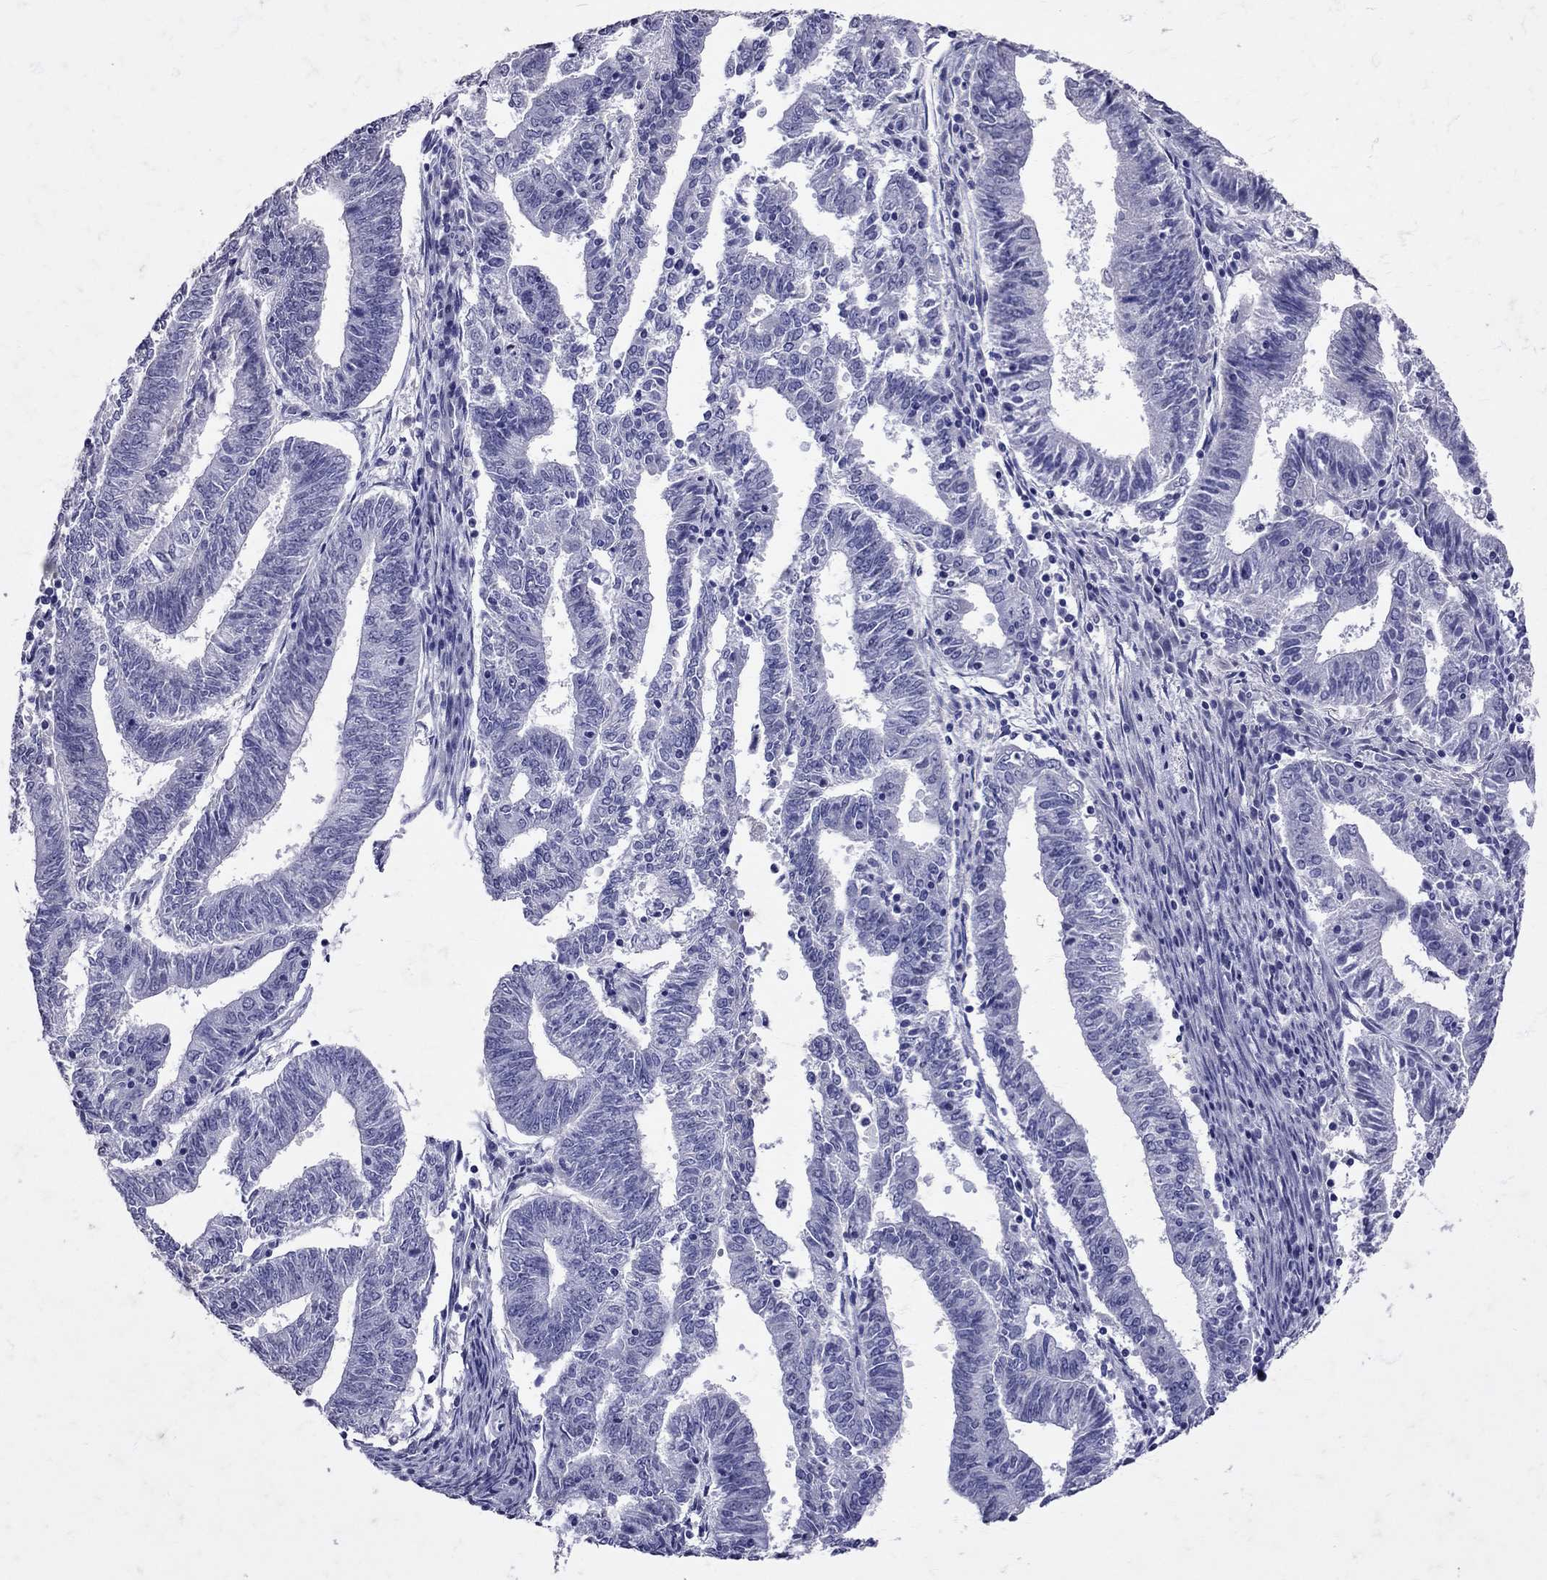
{"staining": {"intensity": "negative", "quantity": "none", "location": "none"}, "tissue": "endometrial cancer", "cell_type": "Tumor cells", "image_type": "cancer", "snomed": [{"axis": "morphology", "description": "Adenocarcinoma, NOS"}, {"axis": "topography", "description": "Endometrium"}], "caption": "A high-resolution image shows IHC staining of endometrial cancer (adenocarcinoma), which demonstrates no significant expression in tumor cells. (DAB IHC with hematoxylin counter stain).", "gene": "SST", "patient": {"sex": "female", "age": 82}}